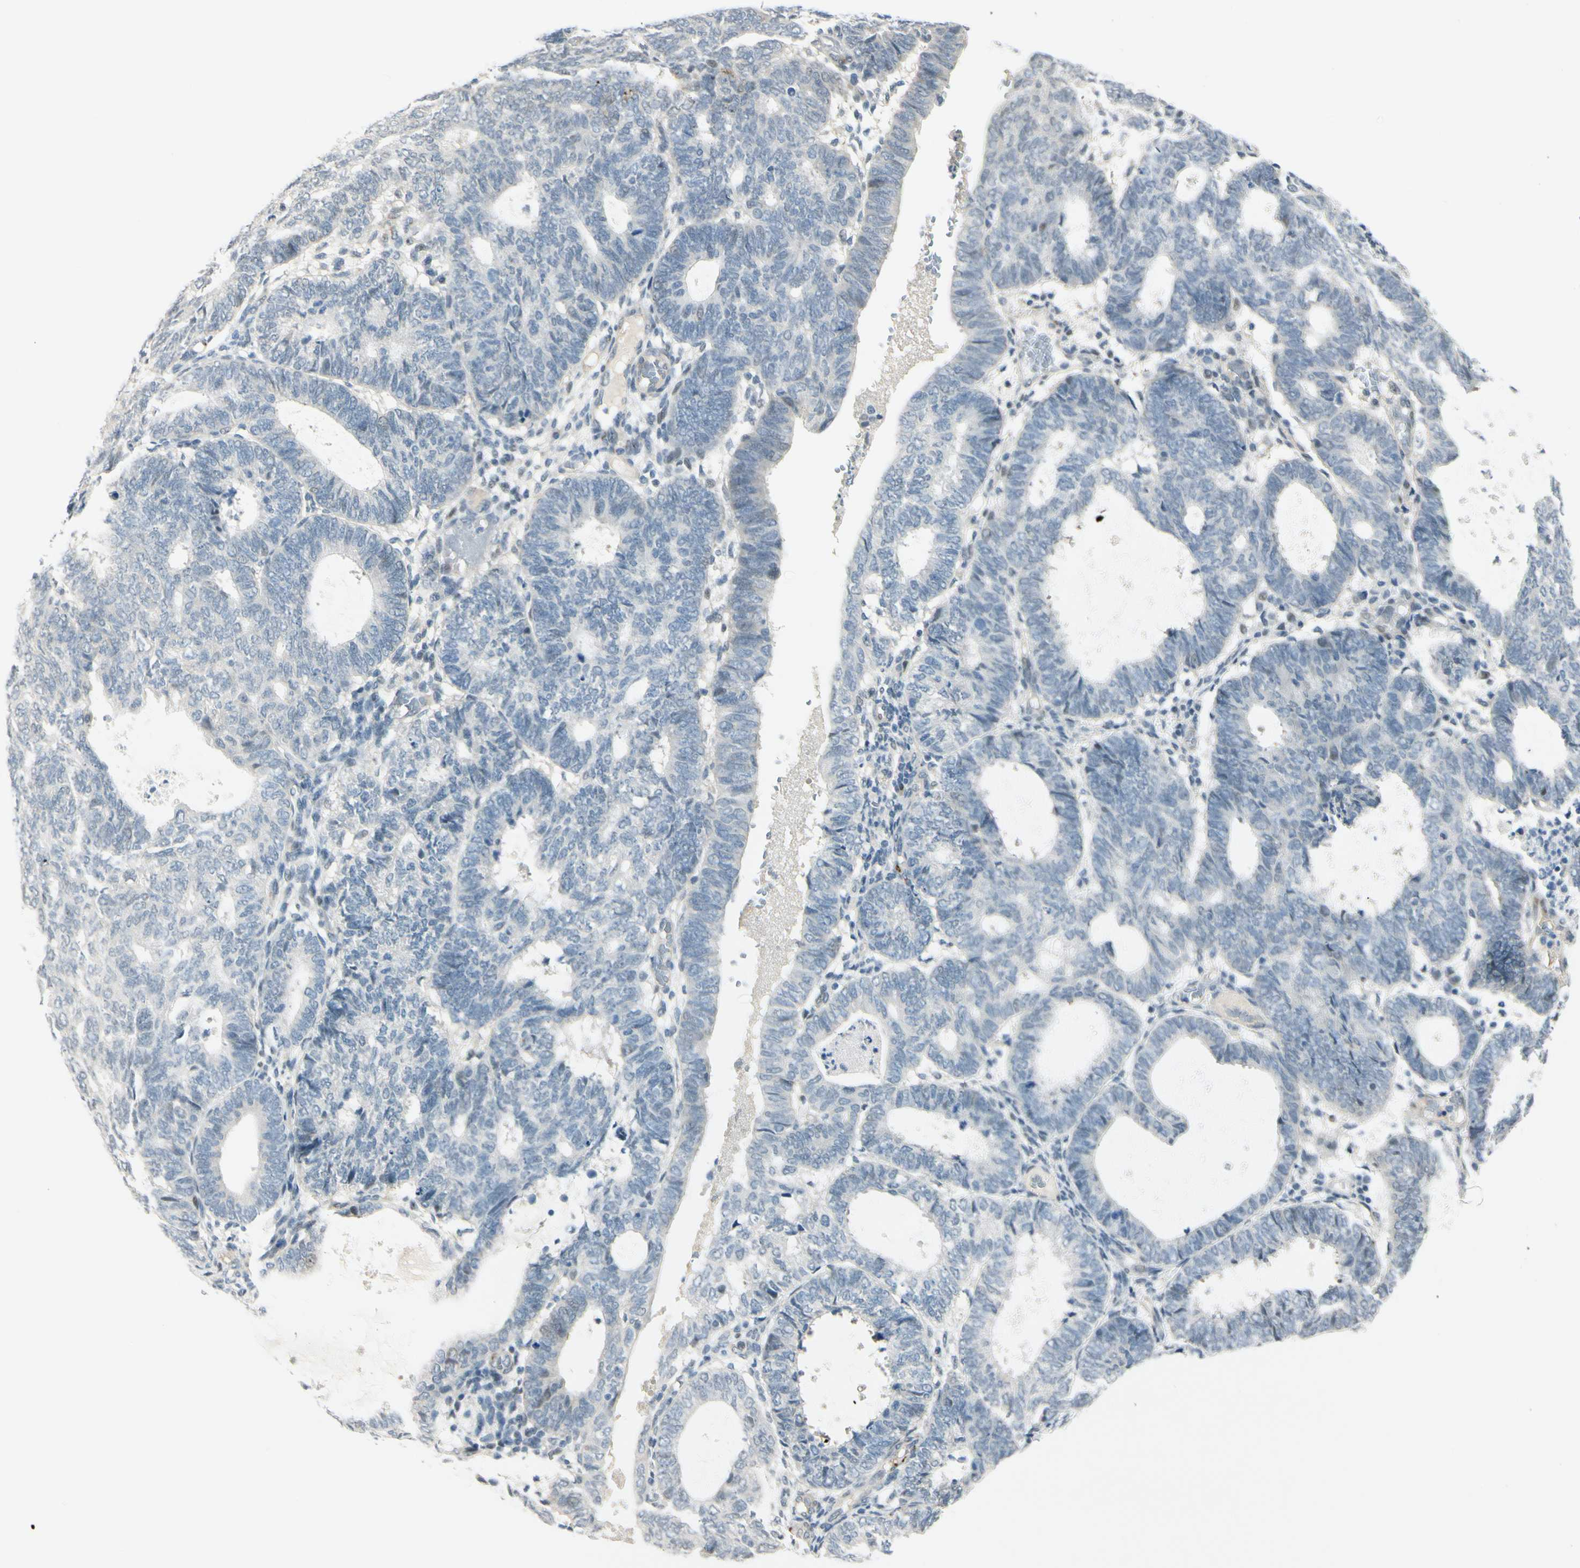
{"staining": {"intensity": "negative", "quantity": "none", "location": "none"}, "tissue": "endometrial cancer", "cell_type": "Tumor cells", "image_type": "cancer", "snomed": [{"axis": "morphology", "description": "Adenocarcinoma, NOS"}, {"axis": "topography", "description": "Uterus"}], "caption": "Protein analysis of endometrial adenocarcinoma displays no significant expression in tumor cells.", "gene": "B4GALNT1", "patient": {"sex": "female", "age": 60}}